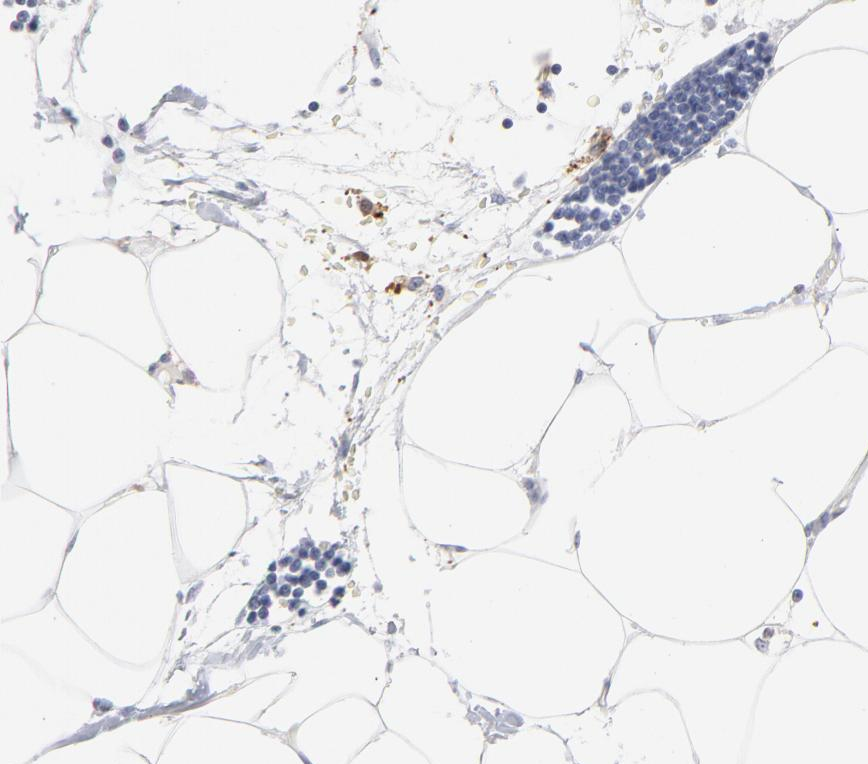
{"staining": {"intensity": "negative", "quantity": "none", "location": "none"}, "tissue": "adipose tissue", "cell_type": "Adipocytes", "image_type": "normal", "snomed": [{"axis": "morphology", "description": "Normal tissue, NOS"}, {"axis": "morphology", "description": "Adenocarcinoma, NOS"}, {"axis": "topography", "description": "Colon"}, {"axis": "topography", "description": "Peripheral nerve tissue"}], "caption": "High power microscopy micrograph of an immunohistochemistry image of unremarkable adipose tissue, revealing no significant expression in adipocytes. (DAB immunohistochemistry (IHC) visualized using brightfield microscopy, high magnification).", "gene": "IFIT2", "patient": {"sex": "male", "age": 14}}